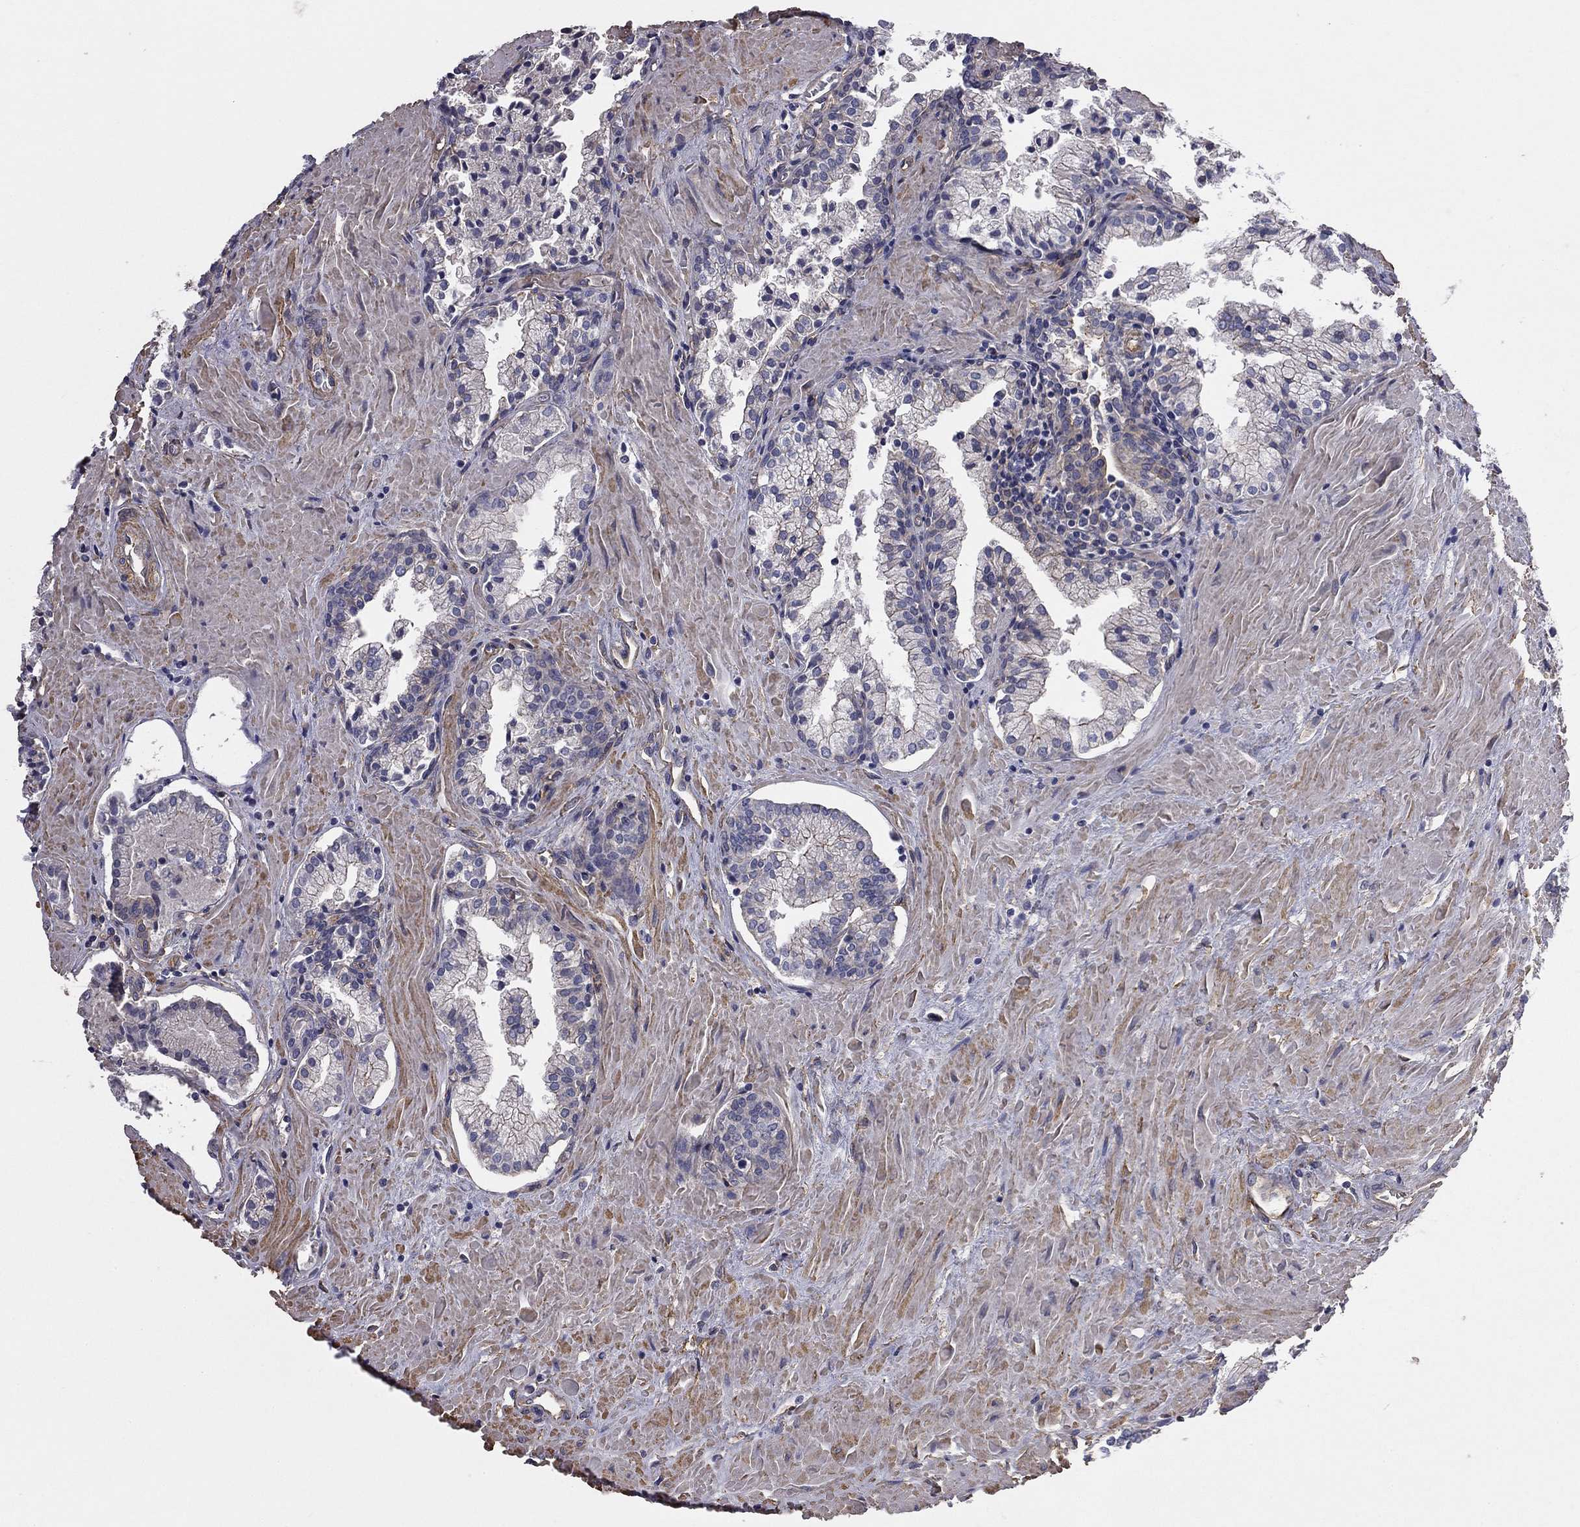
{"staining": {"intensity": "negative", "quantity": "none", "location": "none"}, "tissue": "prostate cancer", "cell_type": "Tumor cells", "image_type": "cancer", "snomed": [{"axis": "morphology", "description": "Adenocarcinoma, NOS"}, {"axis": "topography", "description": "Prostate and seminal vesicle, NOS"}, {"axis": "topography", "description": "Prostate"}], "caption": "IHC of prostate cancer (adenocarcinoma) exhibits no expression in tumor cells. The staining is performed using DAB (3,3'-diaminobenzidine) brown chromogen with nuclei counter-stained in using hematoxylin.", "gene": "TCHH", "patient": {"sex": "male", "age": 44}}